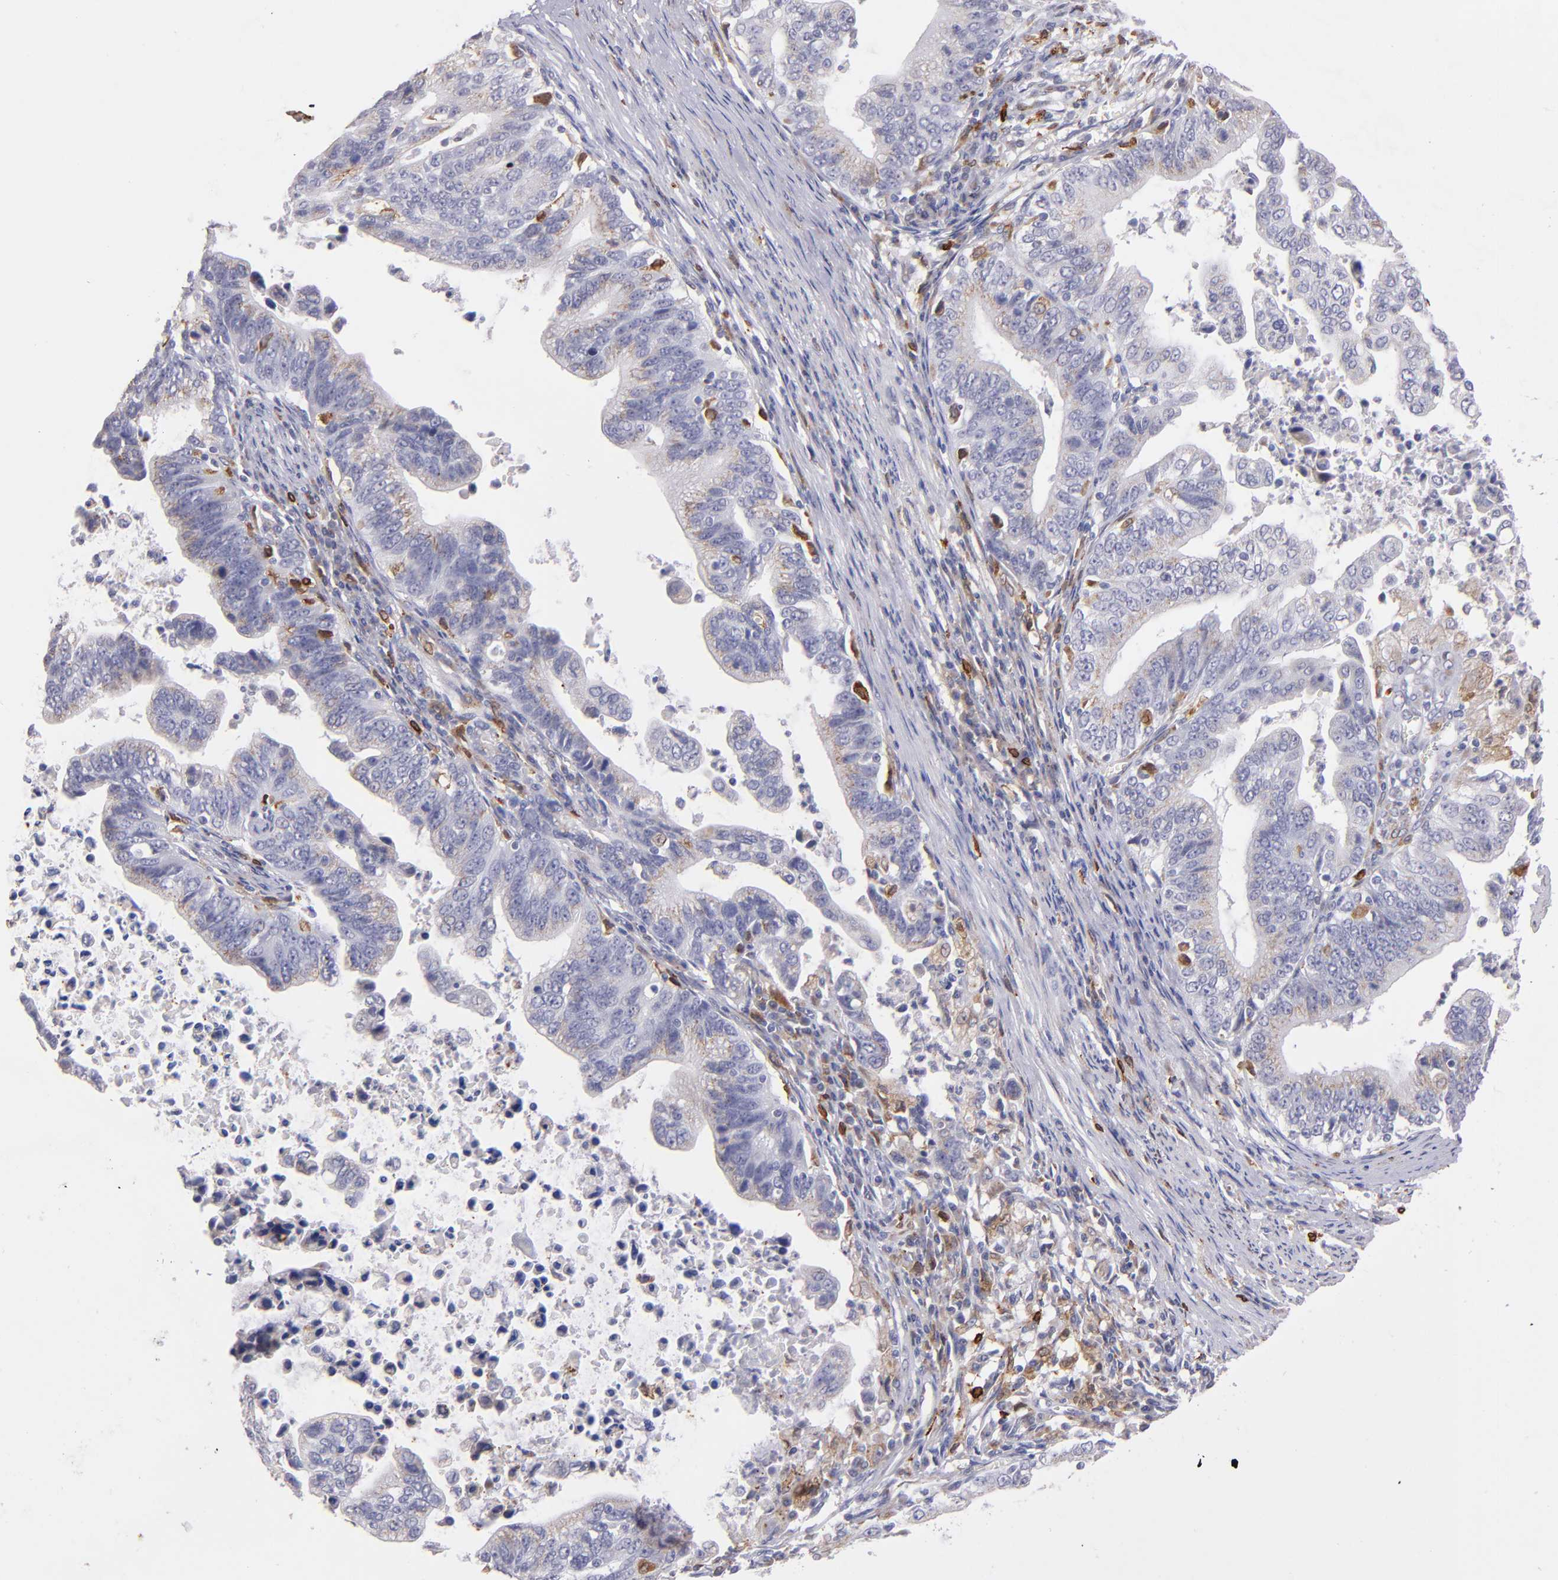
{"staining": {"intensity": "weak", "quantity": "<25%", "location": "cytoplasmic/membranous"}, "tissue": "stomach cancer", "cell_type": "Tumor cells", "image_type": "cancer", "snomed": [{"axis": "morphology", "description": "Adenocarcinoma, NOS"}, {"axis": "topography", "description": "Stomach, upper"}], "caption": "Immunohistochemistry micrograph of neoplastic tissue: stomach cancer (adenocarcinoma) stained with DAB (3,3'-diaminobenzidine) exhibits no significant protein positivity in tumor cells. Brightfield microscopy of IHC stained with DAB (brown) and hematoxylin (blue), captured at high magnification.", "gene": "PTGS1", "patient": {"sex": "female", "age": 50}}